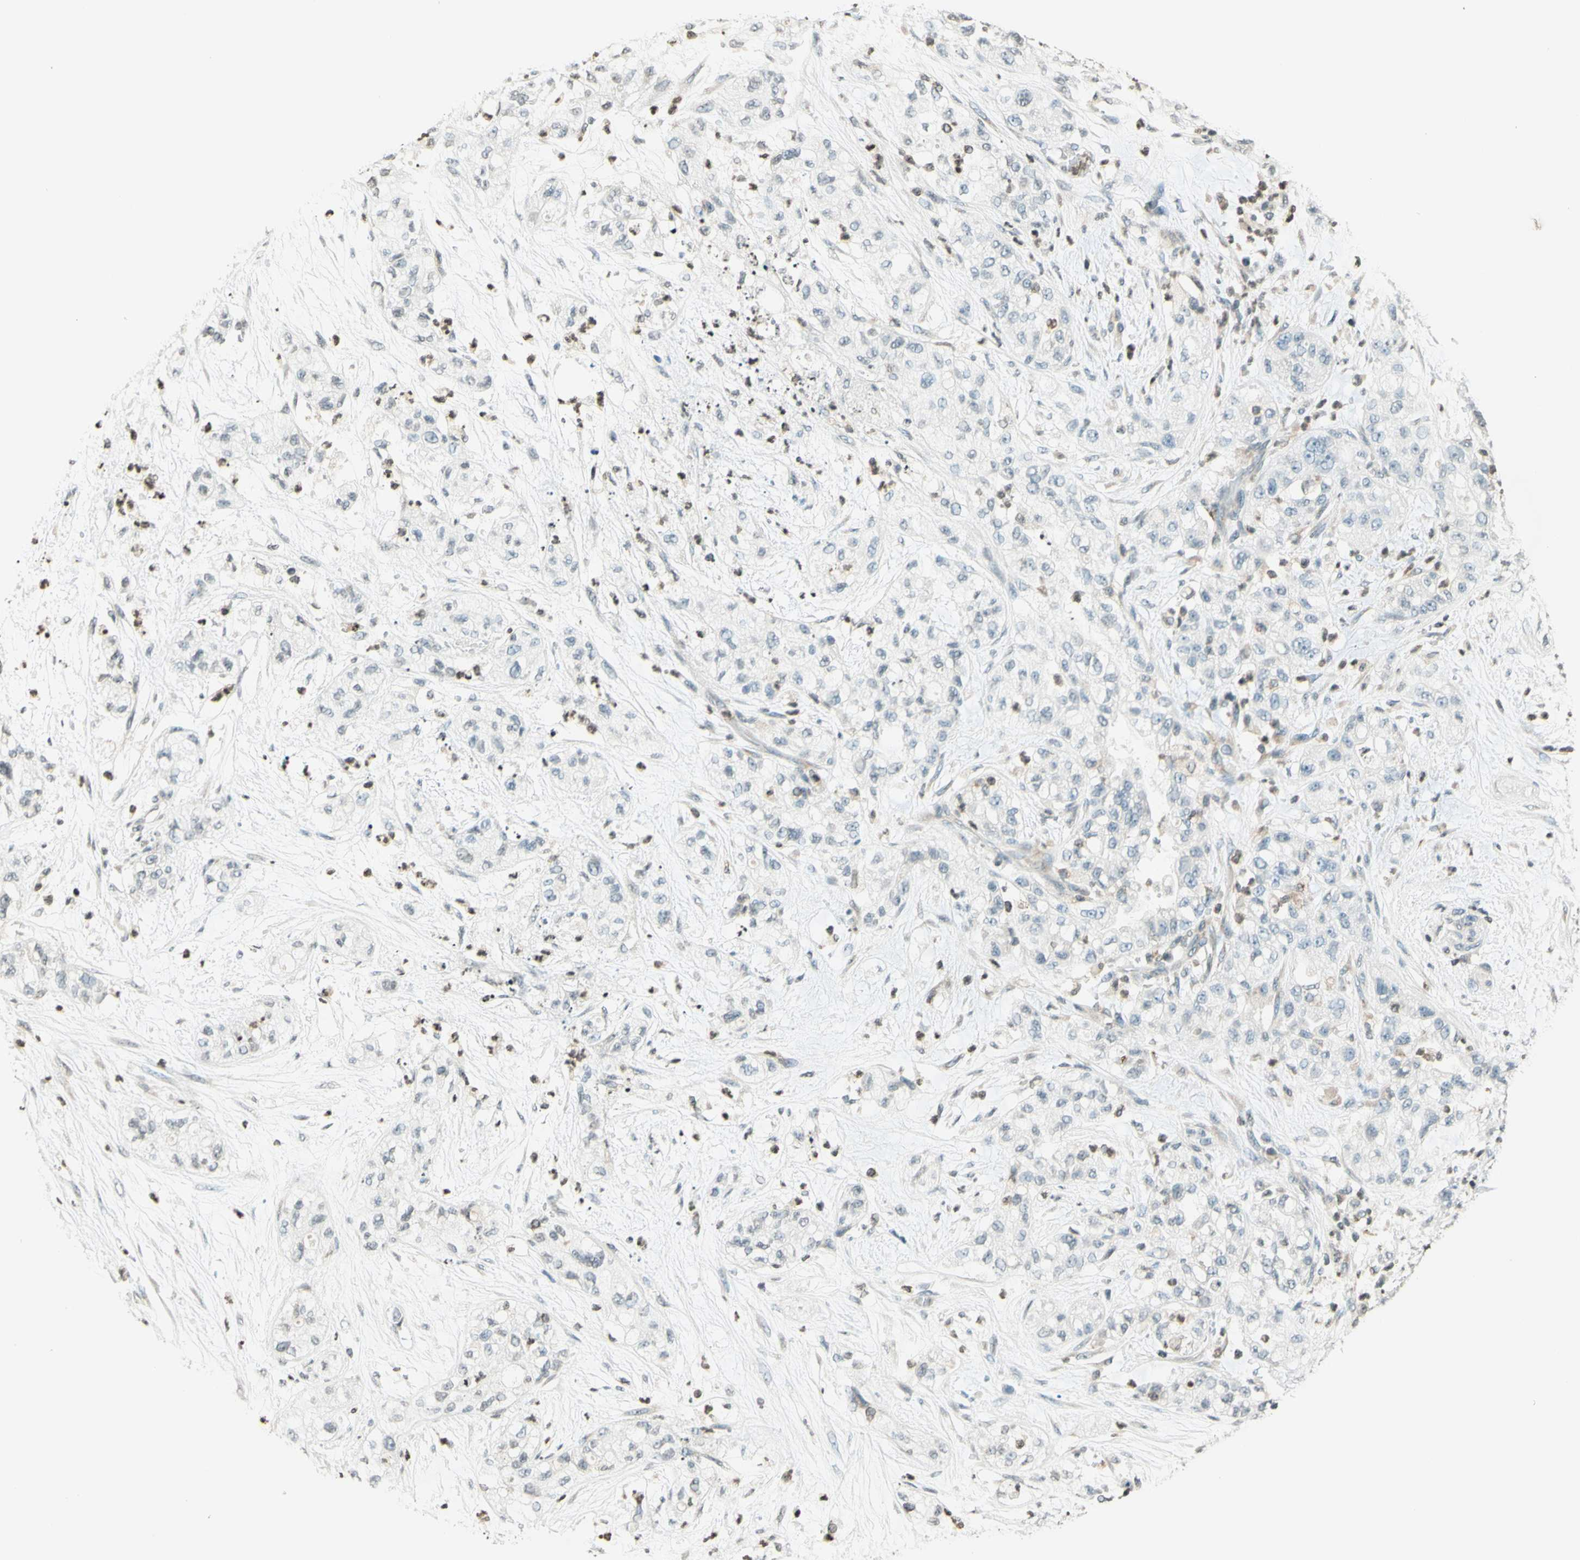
{"staining": {"intensity": "negative", "quantity": "none", "location": "none"}, "tissue": "pancreatic cancer", "cell_type": "Tumor cells", "image_type": "cancer", "snomed": [{"axis": "morphology", "description": "Adenocarcinoma, NOS"}, {"axis": "topography", "description": "Pancreas"}], "caption": "An IHC micrograph of adenocarcinoma (pancreatic) is shown. There is no staining in tumor cells of adenocarcinoma (pancreatic).", "gene": "WIPF1", "patient": {"sex": "female", "age": 78}}